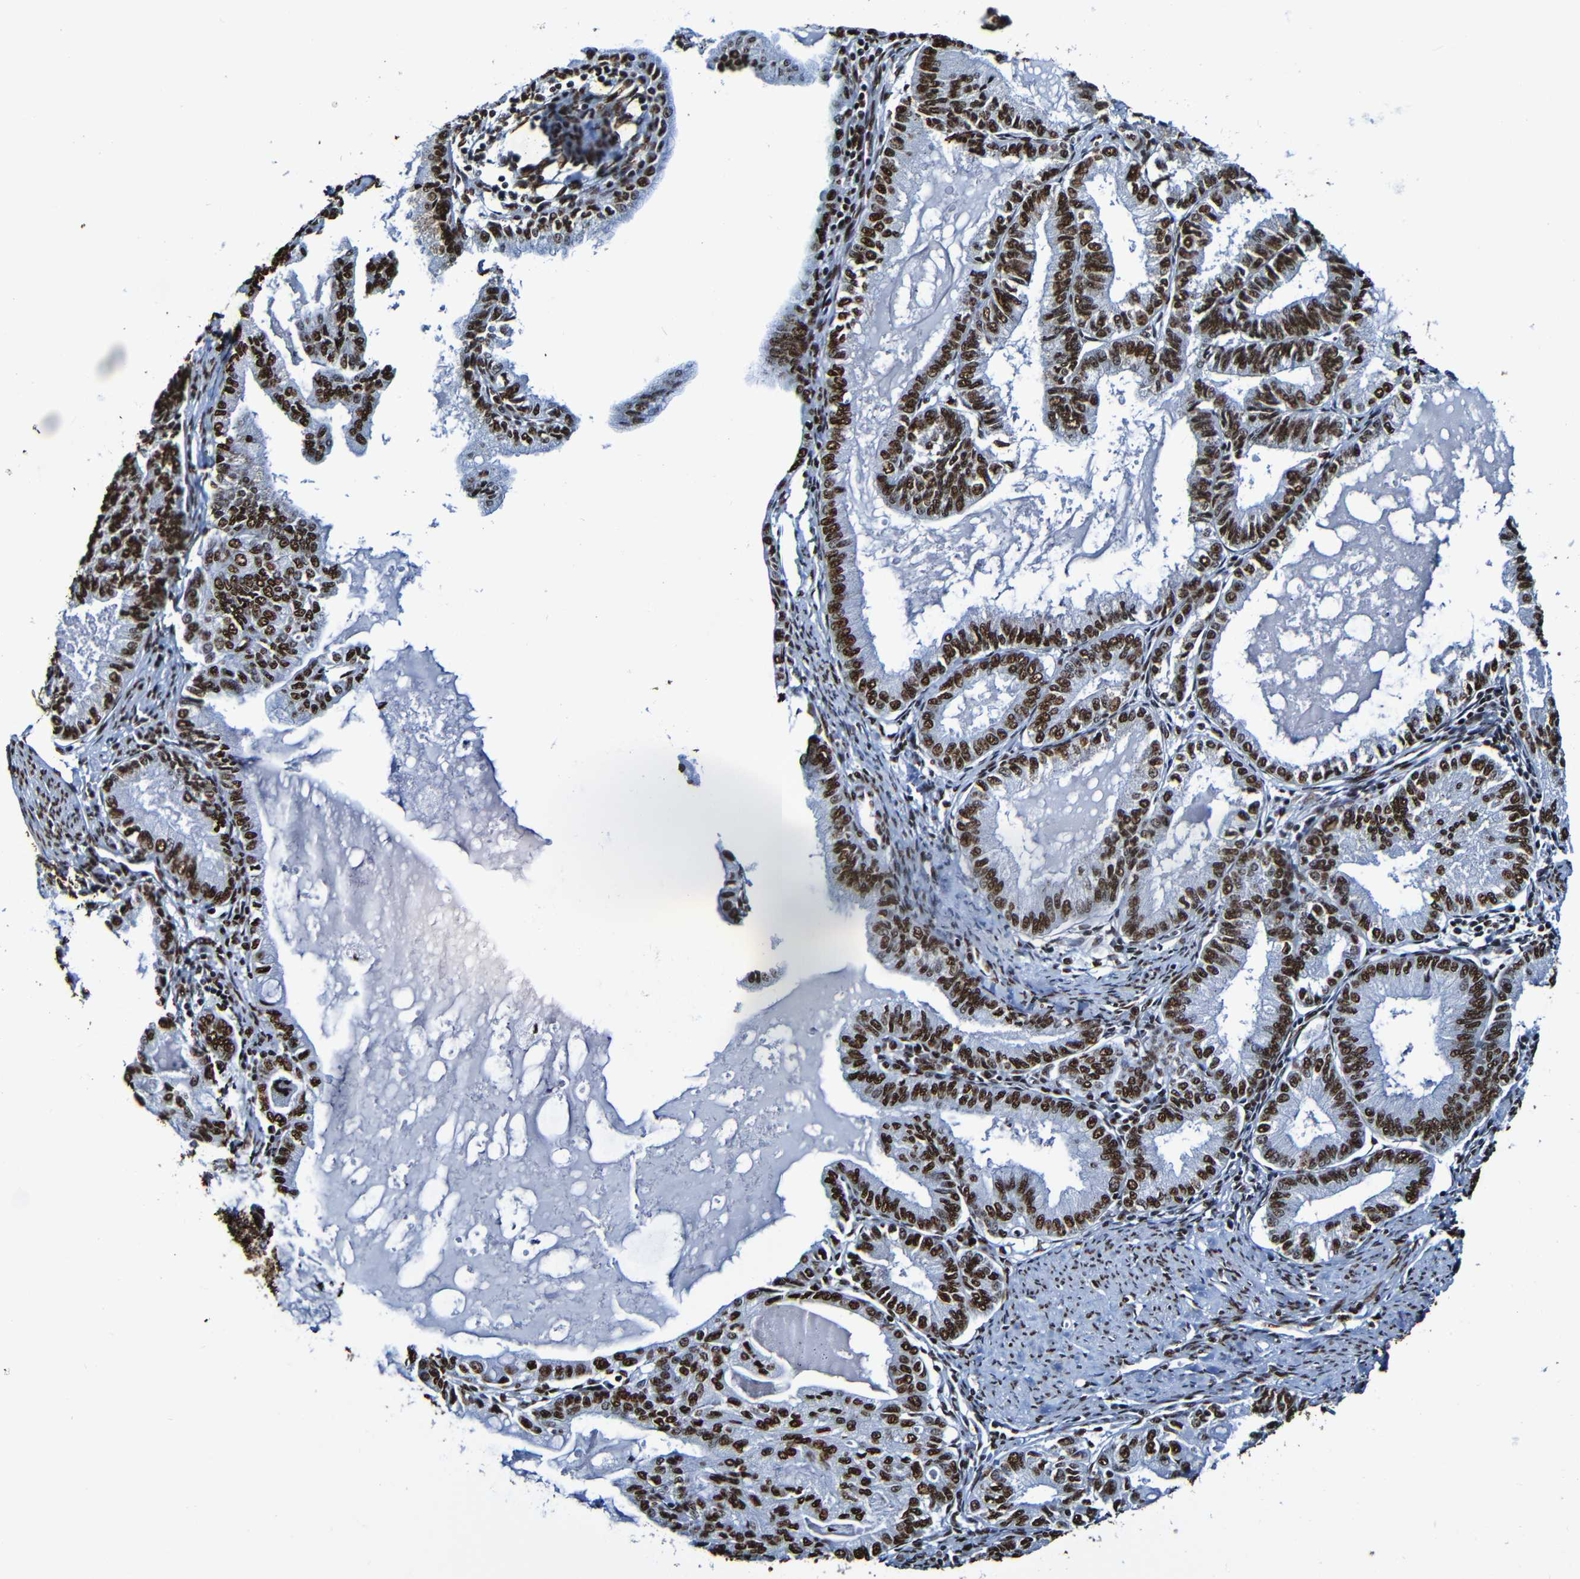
{"staining": {"intensity": "strong", "quantity": ">75%", "location": "nuclear"}, "tissue": "endometrial cancer", "cell_type": "Tumor cells", "image_type": "cancer", "snomed": [{"axis": "morphology", "description": "Adenocarcinoma, NOS"}, {"axis": "topography", "description": "Endometrium"}], "caption": "DAB immunohistochemical staining of human endometrial cancer exhibits strong nuclear protein positivity in approximately >75% of tumor cells.", "gene": "SRSF3", "patient": {"sex": "female", "age": 86}}